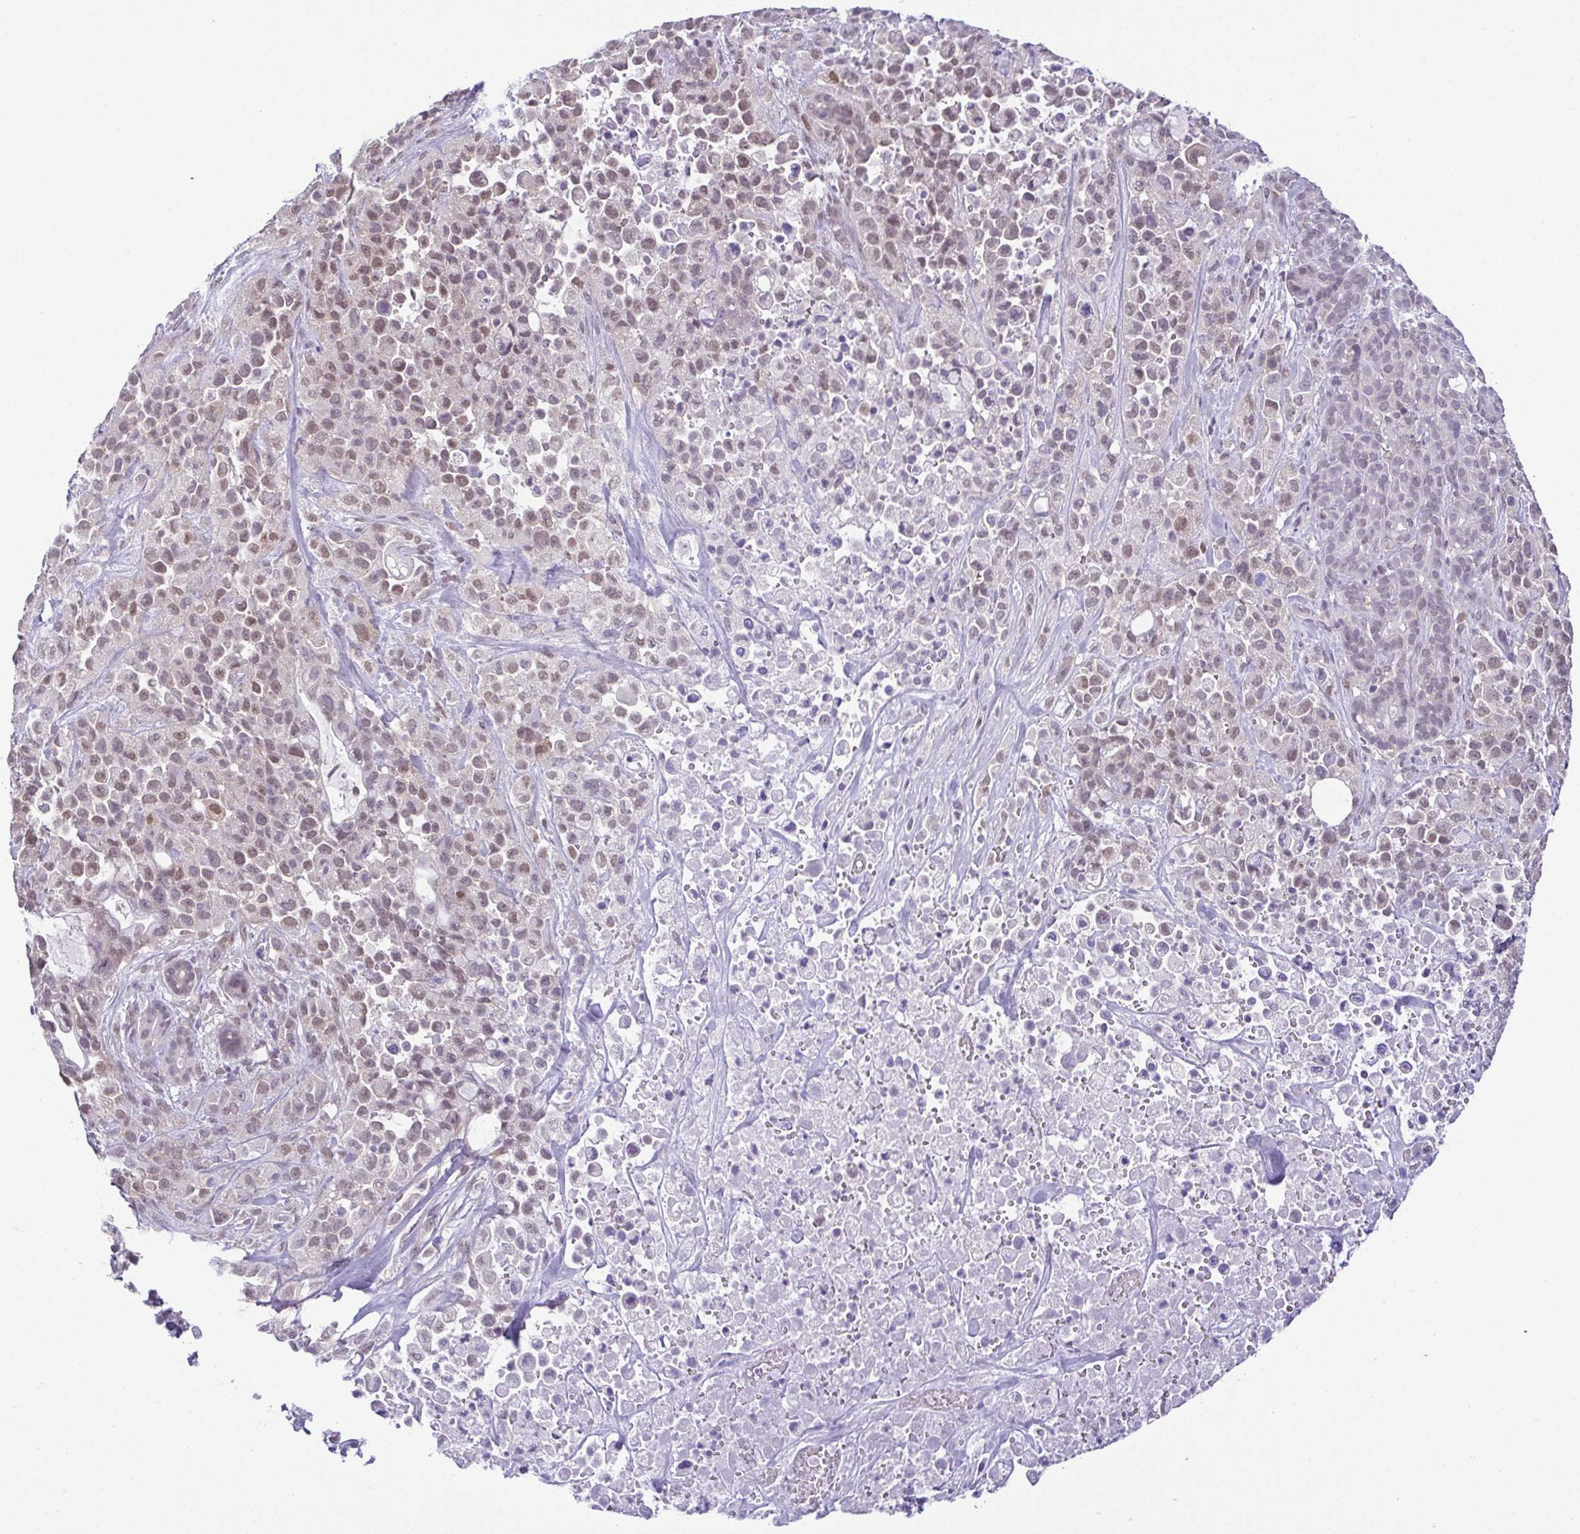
{"staining": {"intensity": "weak", "quantity": "25%-75%", "location": "nuclear"}, "tissue": "pancreatic cancer", "cell_type": "Tumor cells", "image_type": "cancer", "snomed": [{"axis": "morphology", "description": "Adenocarcinoma, NOS"}, {"axis": "topography", "description": "Pancreas"}], "caption": "The micrograph exhibits a brown stain indicating the presence of a protein in the nuclear of tumor cells in pancreatic adenocarcinoma. Immunohistochemistry stains the protein in brown and the nuclei are stained blue.", "gene": "RBM3", "patient": {"sex": "male", "age": 44}}